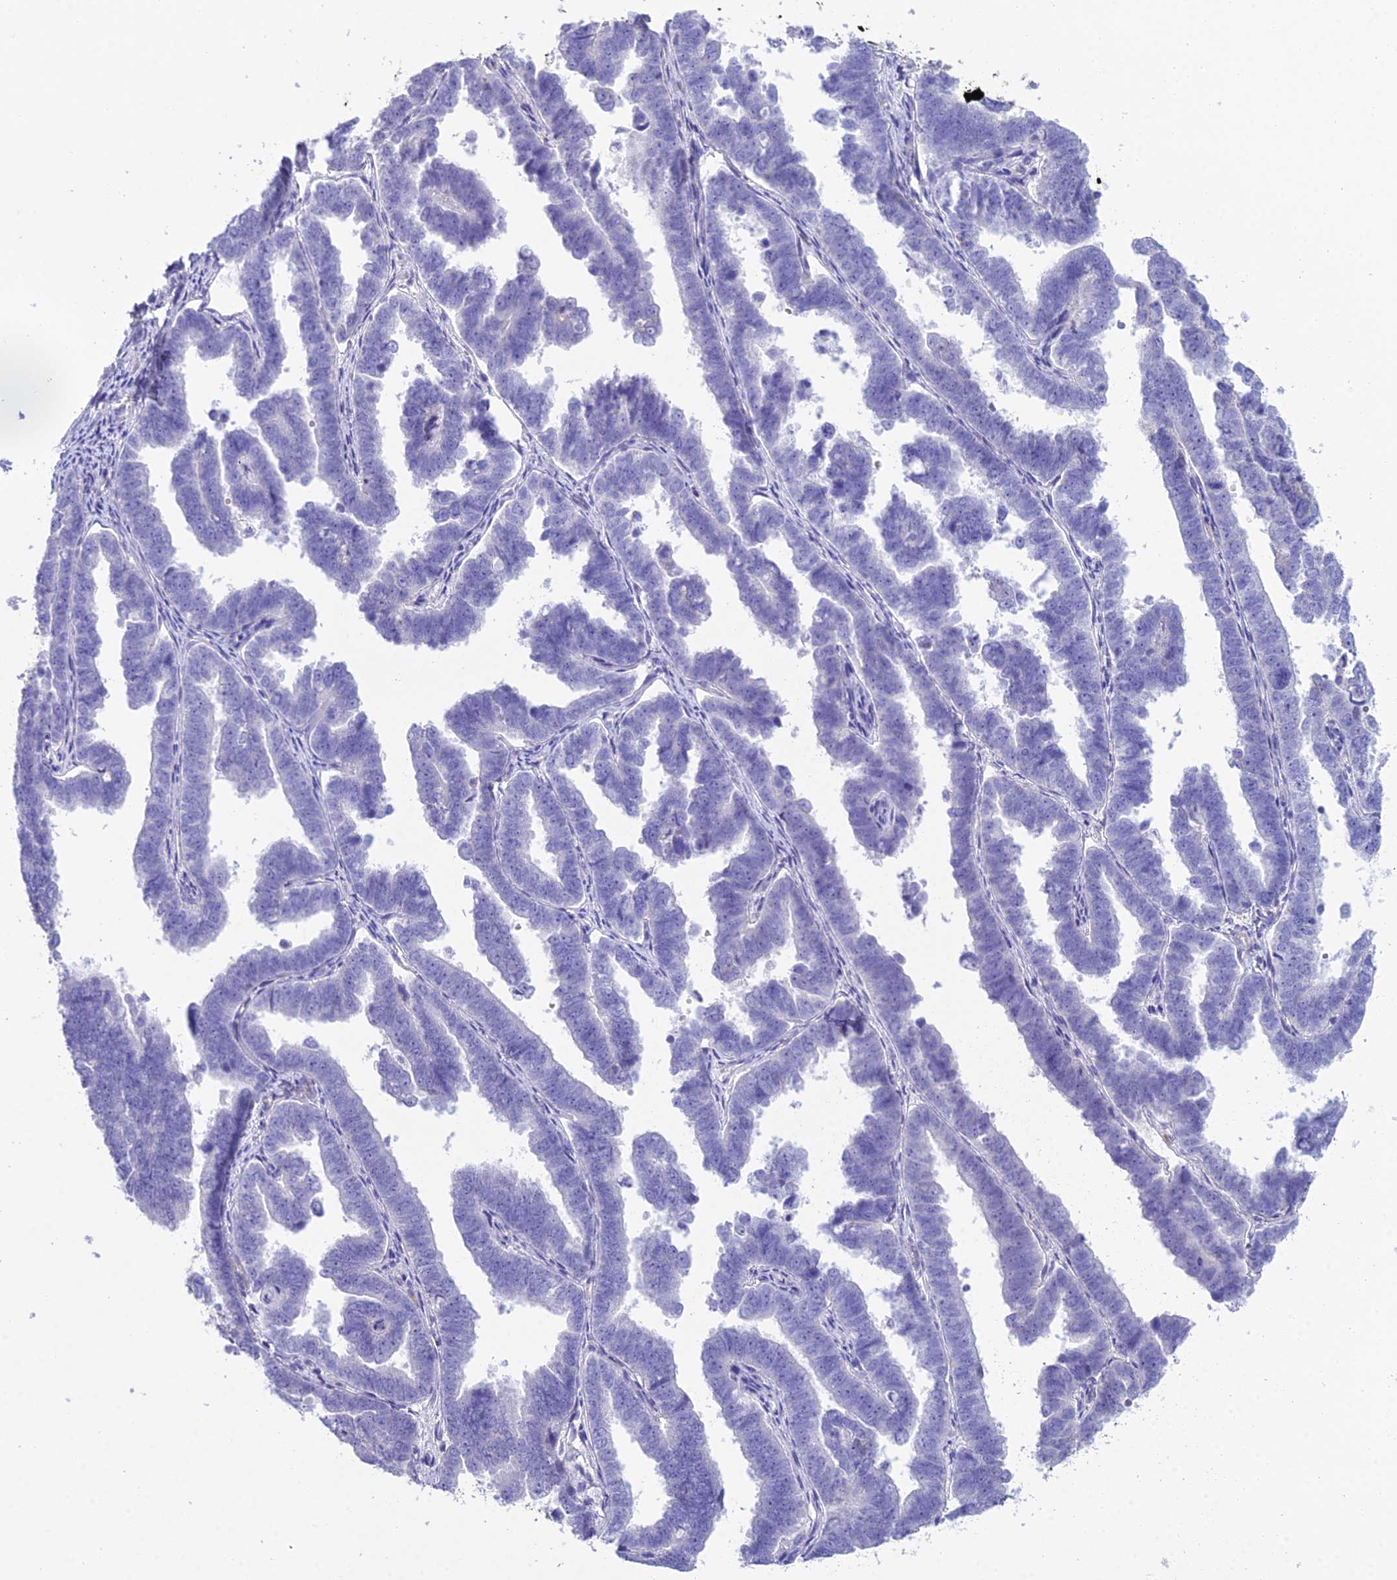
{"staining": {"intensity": "negative", "quantity": "none", "location": "none"}, "tissue": "endometrial cancer", "cell_type": "Tumor cells", "image_type": "cancer", "snomed": [{"axis": "morphology", "description": "Adenocarcinoma, NOS"}, {"axis": "topography", "description": "Endometrium"}], "caption": "An immunohistochemistry photomicrograph of endometrial adenocarcinoma is shown. There is no staining in tumor cells of endometrial adenocarcinoma.", "gene": "OR1Q1", "patient": {"sex": "female", "age": 75}}